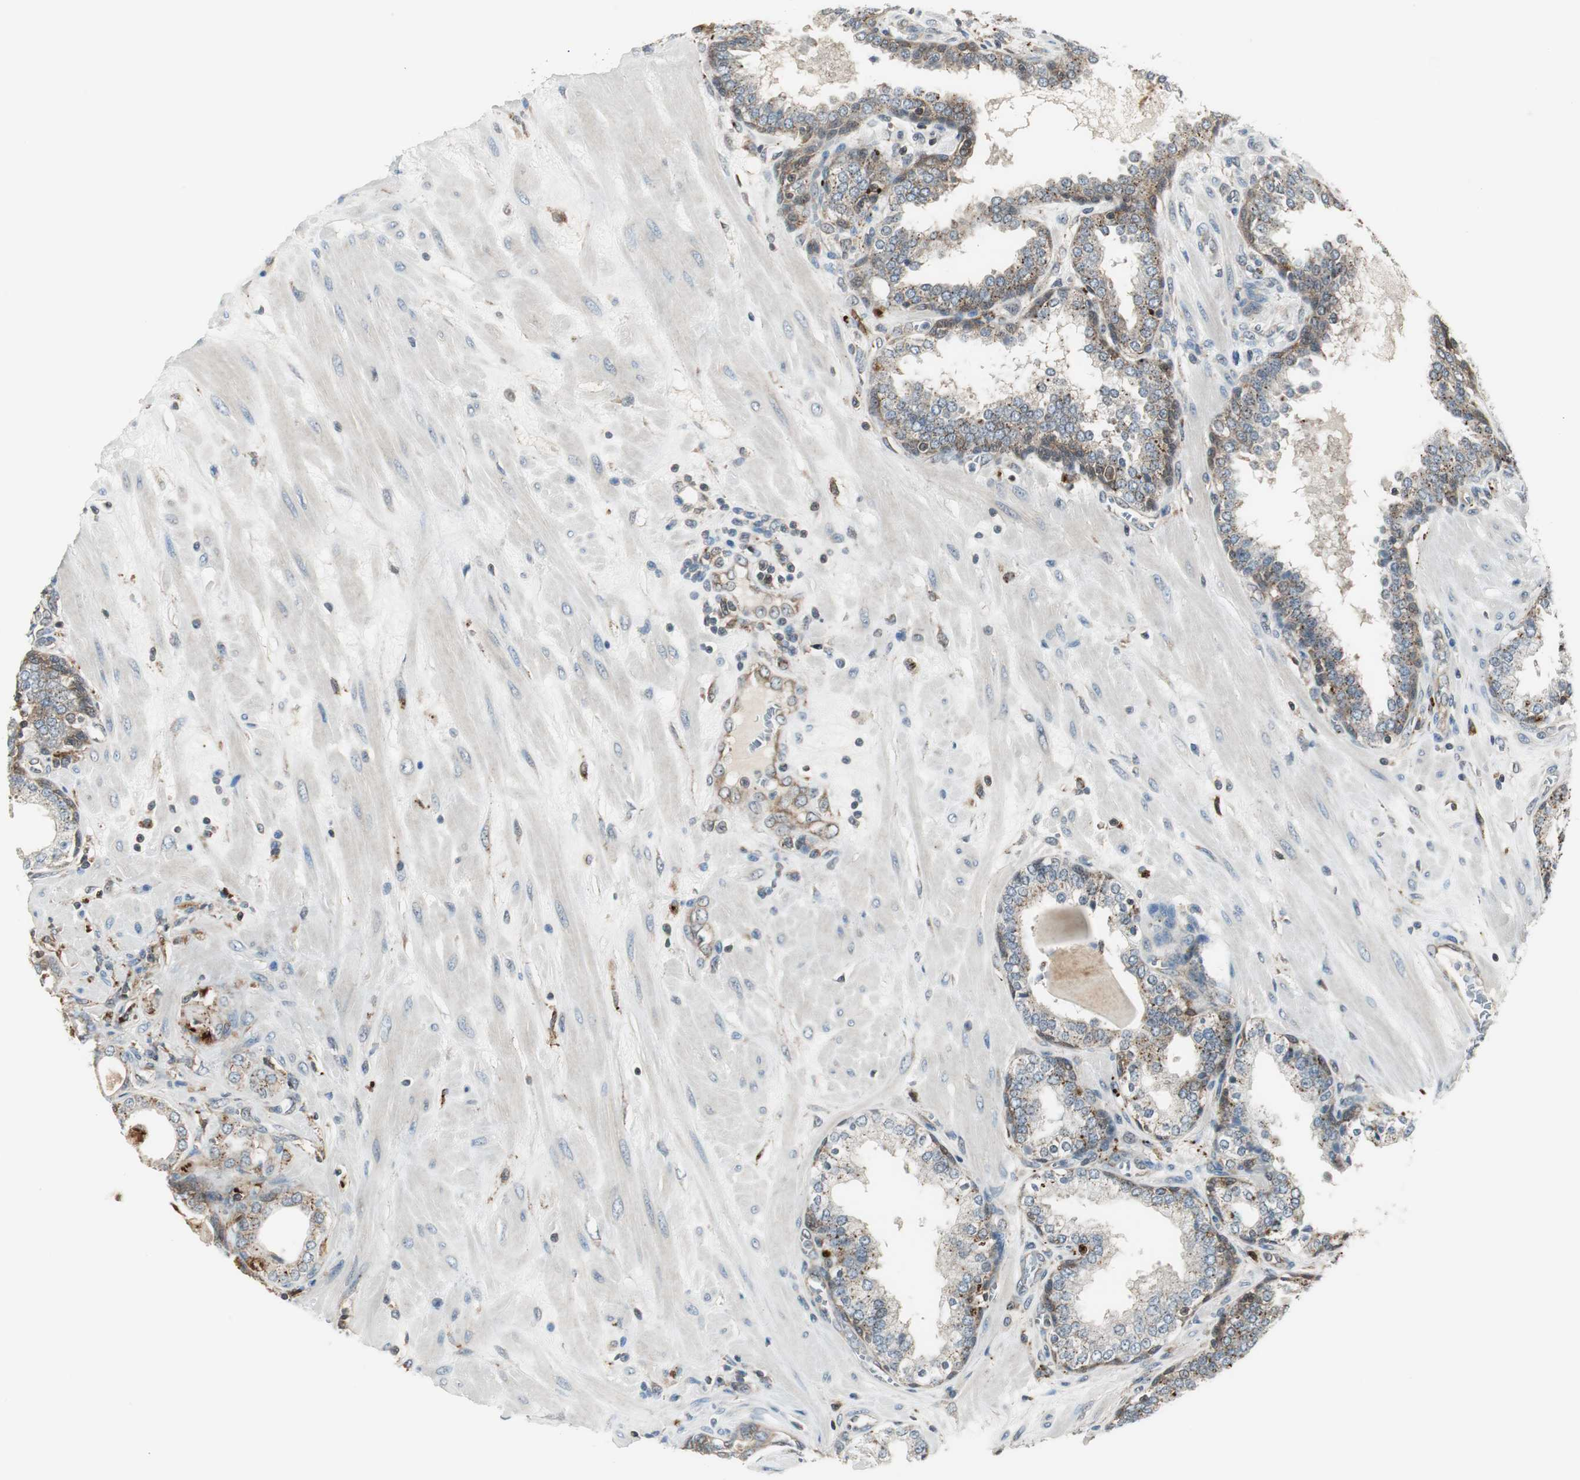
{"staining": {"intensity": "strong", "quantity": "25%-75%", "location": "cytoplasmic/membranous"}, "tissue": "prostate", "cell_type": "Glandular cells", "image_type": "normal", "snomed": [{"axis": "morphology", "description": "Normal tissue, NOS"}, {"axis": "topography", "description": "Prostate"}], "caption": "Protein staining reveals strong cytoplasmic/membranous positivity in approximately 25%-75% of glandular cells in benign prostate. Ihc stains the protein of interest in brown and the nuclei are stained blue.", "gene": "NCK1", "patient": {"sex": "male", "age": 51}}